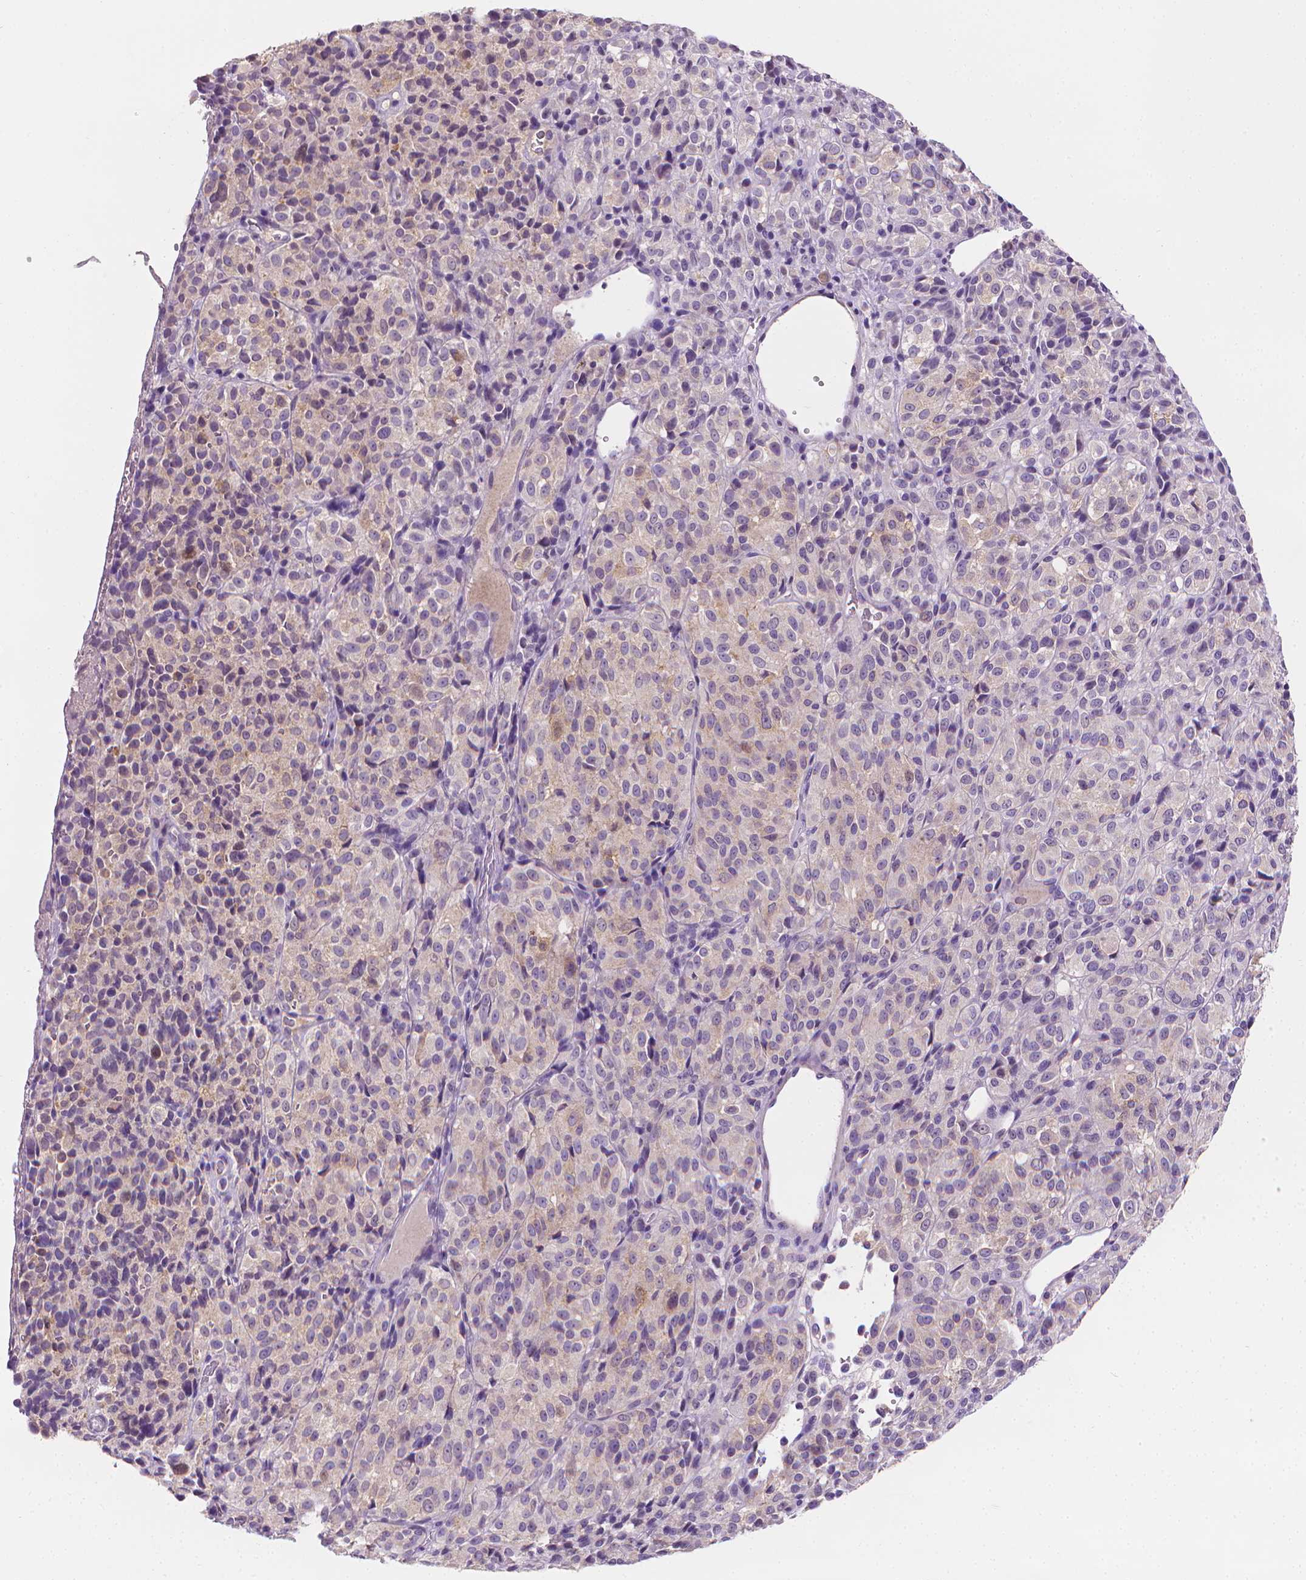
{"staining": {"intensity": "weak", "quantity": "<25%", "location": "cytoplasmic/membranous"}, "tissue": "melanoma", "cell_type": "Tumor cells", "image_type": "cancer", "snomed": [{"axis": "morphology", "description": "Malignant melanoma, Metastatic site"}, {"axis": "topography", "description": "Brain"}], "caption": "Tumor cells show no significant staining in melanoma.", "gene": "FASN", "patient": {"sex": "female", "age": 56}}